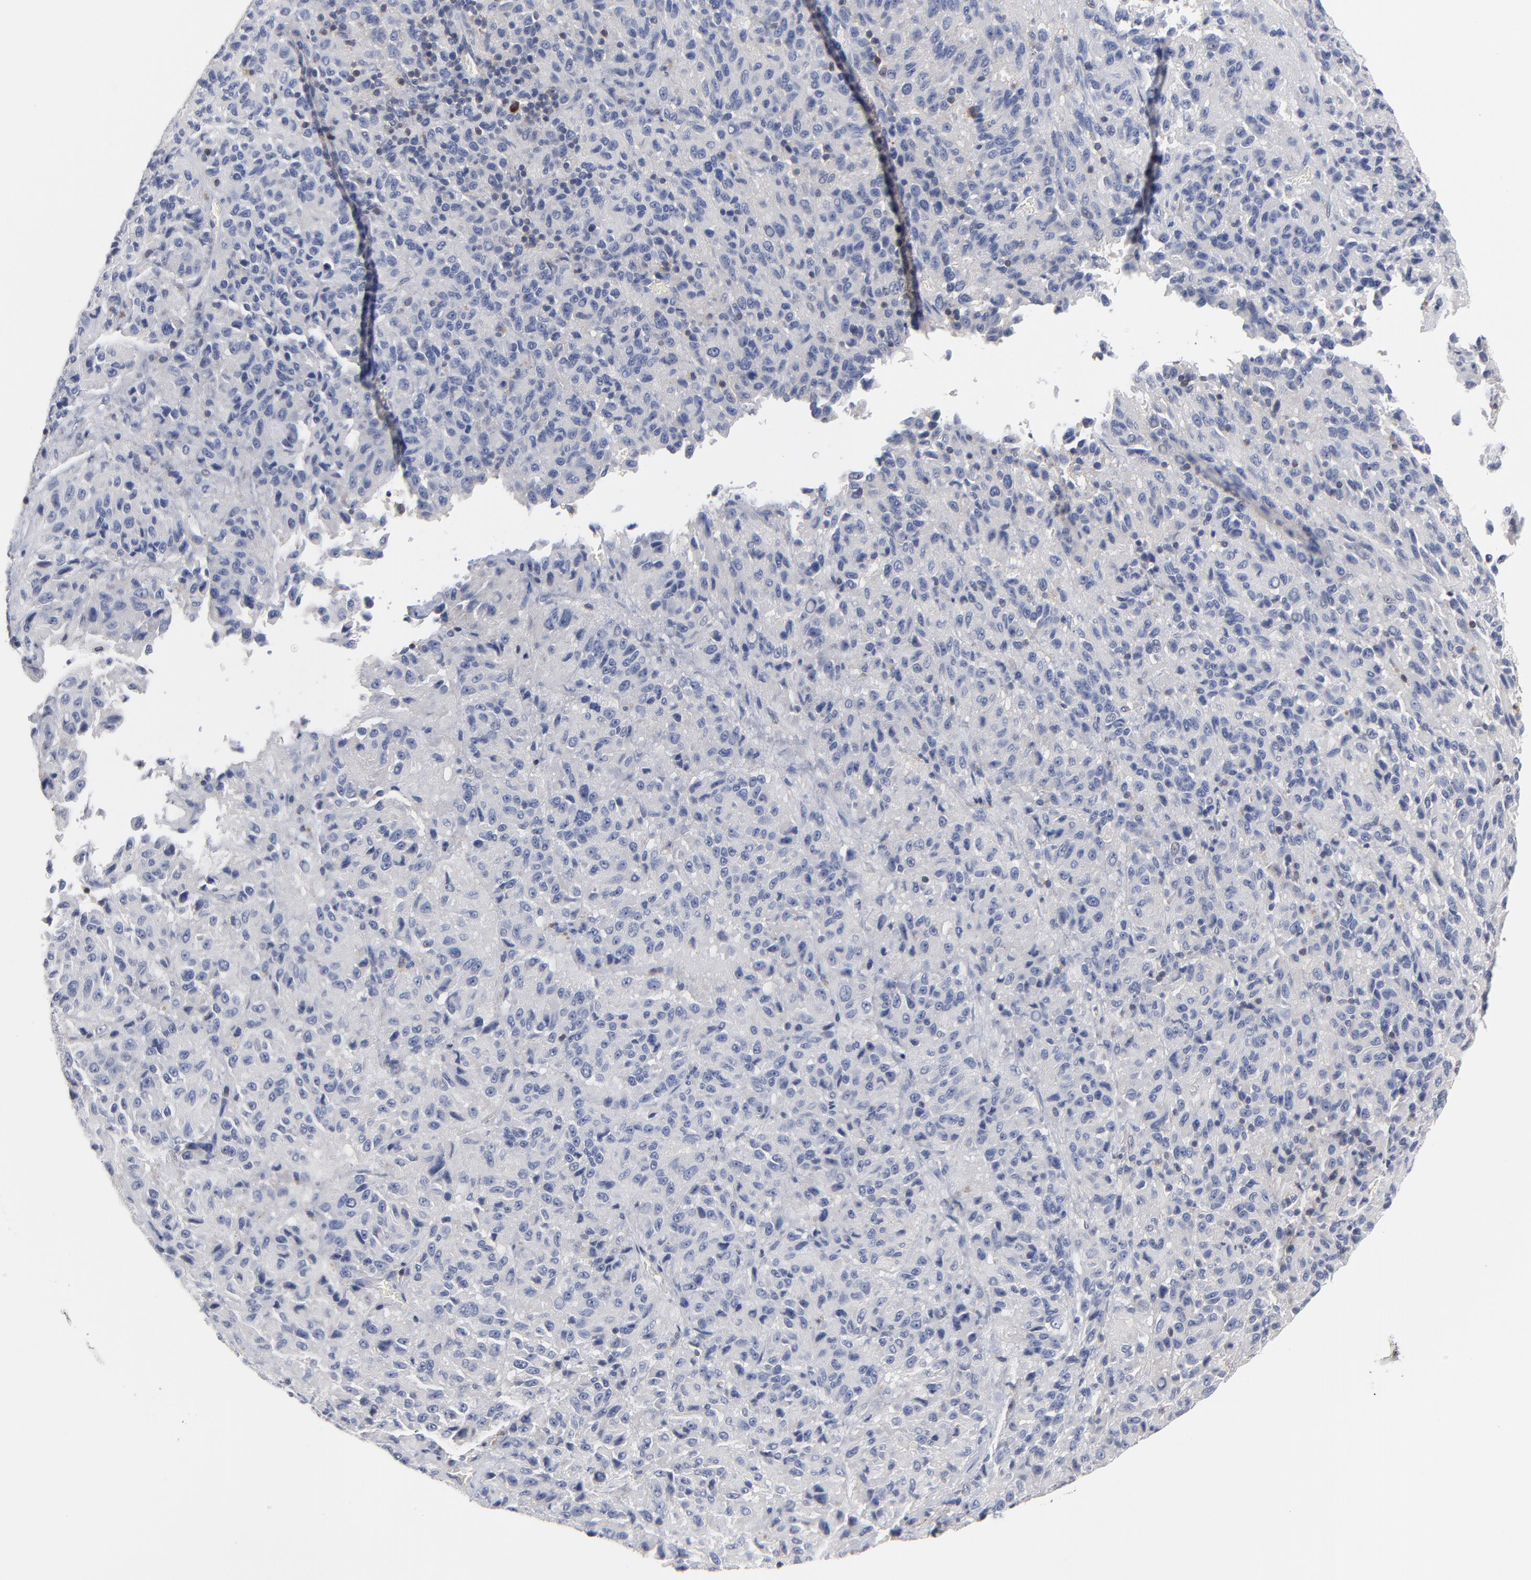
{"staining": {"intensity": "negative", "quantity": "none", "location": "none"}, "tissue": "melanoma", "cell_type": "Tumor cells", "image_type": "cancer", "snomed": [{"axis": "morphology", "description": "Malignant melanoma, Metastatic site"}, {"axis": "topography", "description": "Lung"}], "caption": "The micrograph displays no significant expression in tumor cells of malignant melanoma (metastatic site).", "gene": "PDLIM2", "patient": {"sex": "male", "age": 64}}